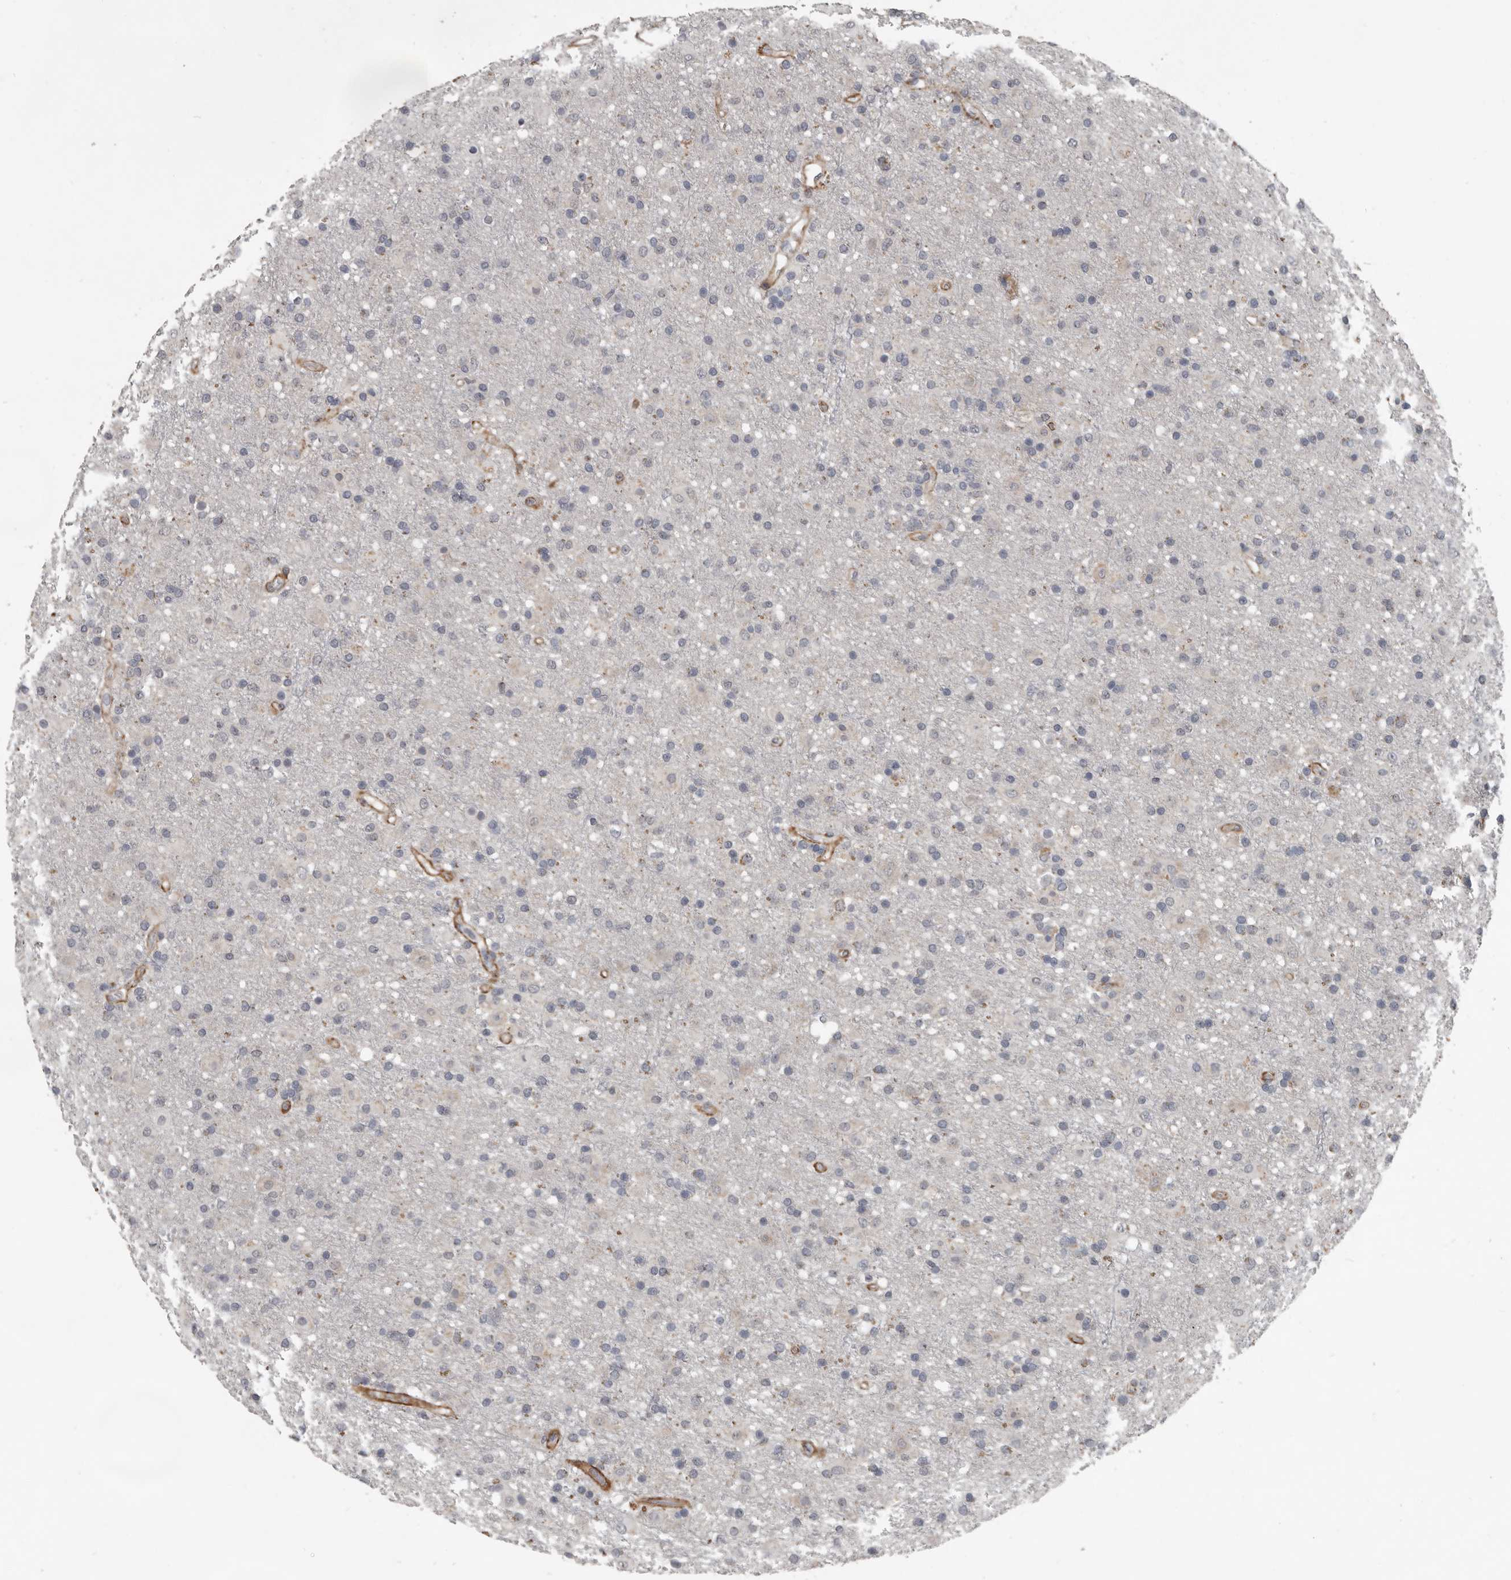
{"staining": {"intensity": "negative", "quantity": "none", "location": "none"}, "tissue": "glioma", "cell_type": "Tumor cells", "image_type": "cancer", "snomed": [{"axis": "morphology", "description": "Glioma, malignant, Low grade"}, {"axis": "topography", "description": "Brain"}], "caption": "Immunohistochemical staining of human malignant glioma (low-grade) reveals no significant positivity in tumor cells.", "gene": "C1orf216", "patient": {"sex": "male", "age": 65}}